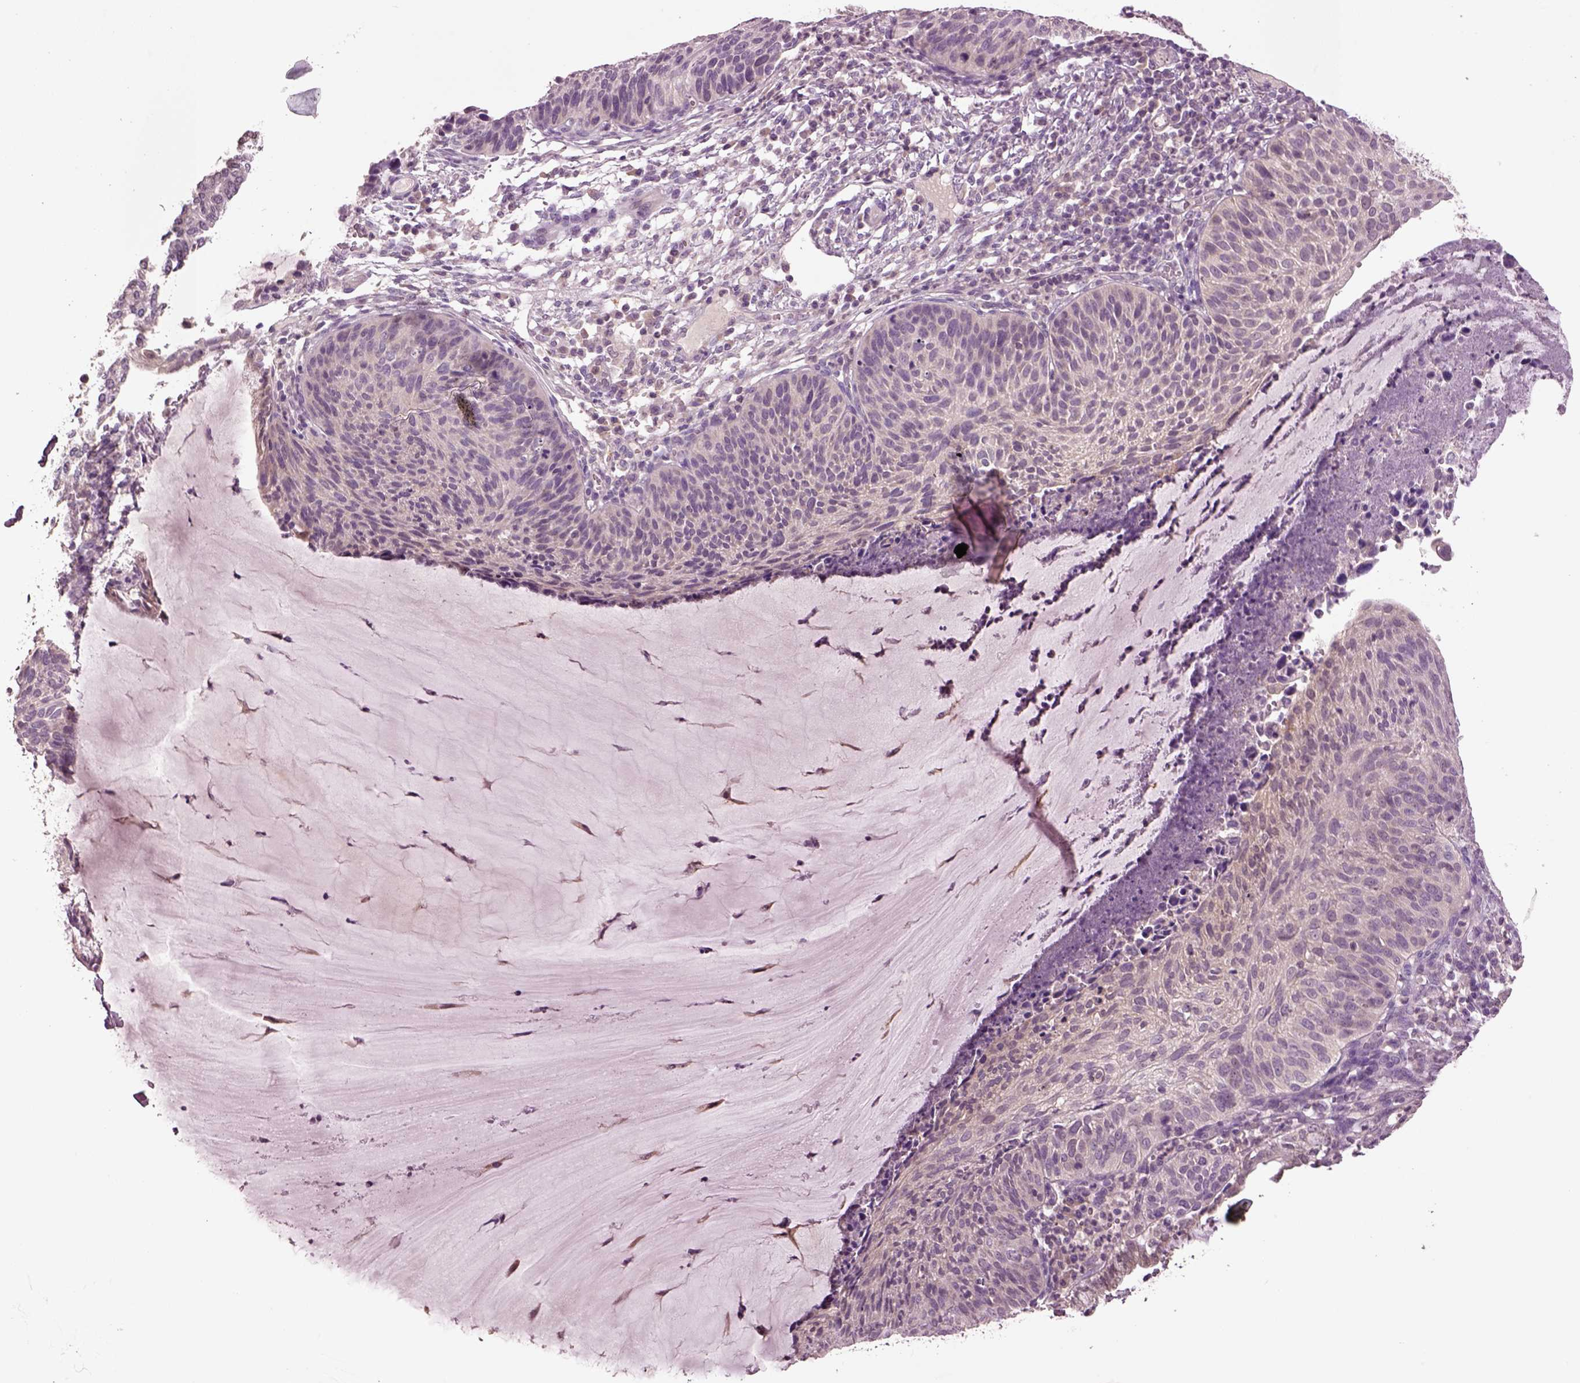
{"staining": {"intensity": "negative", "quantity": "none", "location": "none"}, "tissue": "cervical cancer", "cell_type": "Tumor cells", "image_type": "cancer", "snomed": [{"axis": "morphology", "description": "Squamous cell carcinoma, NOS"}, {"axis": "topography", "description": "Cervix"}], "caption": "Immunohistochemical staining of cervical squamous cell carcinoma reveals no significant staining in tumor cells.", "gene": "CLPSL1", "patient": {"sex": "female", "age": 36}}